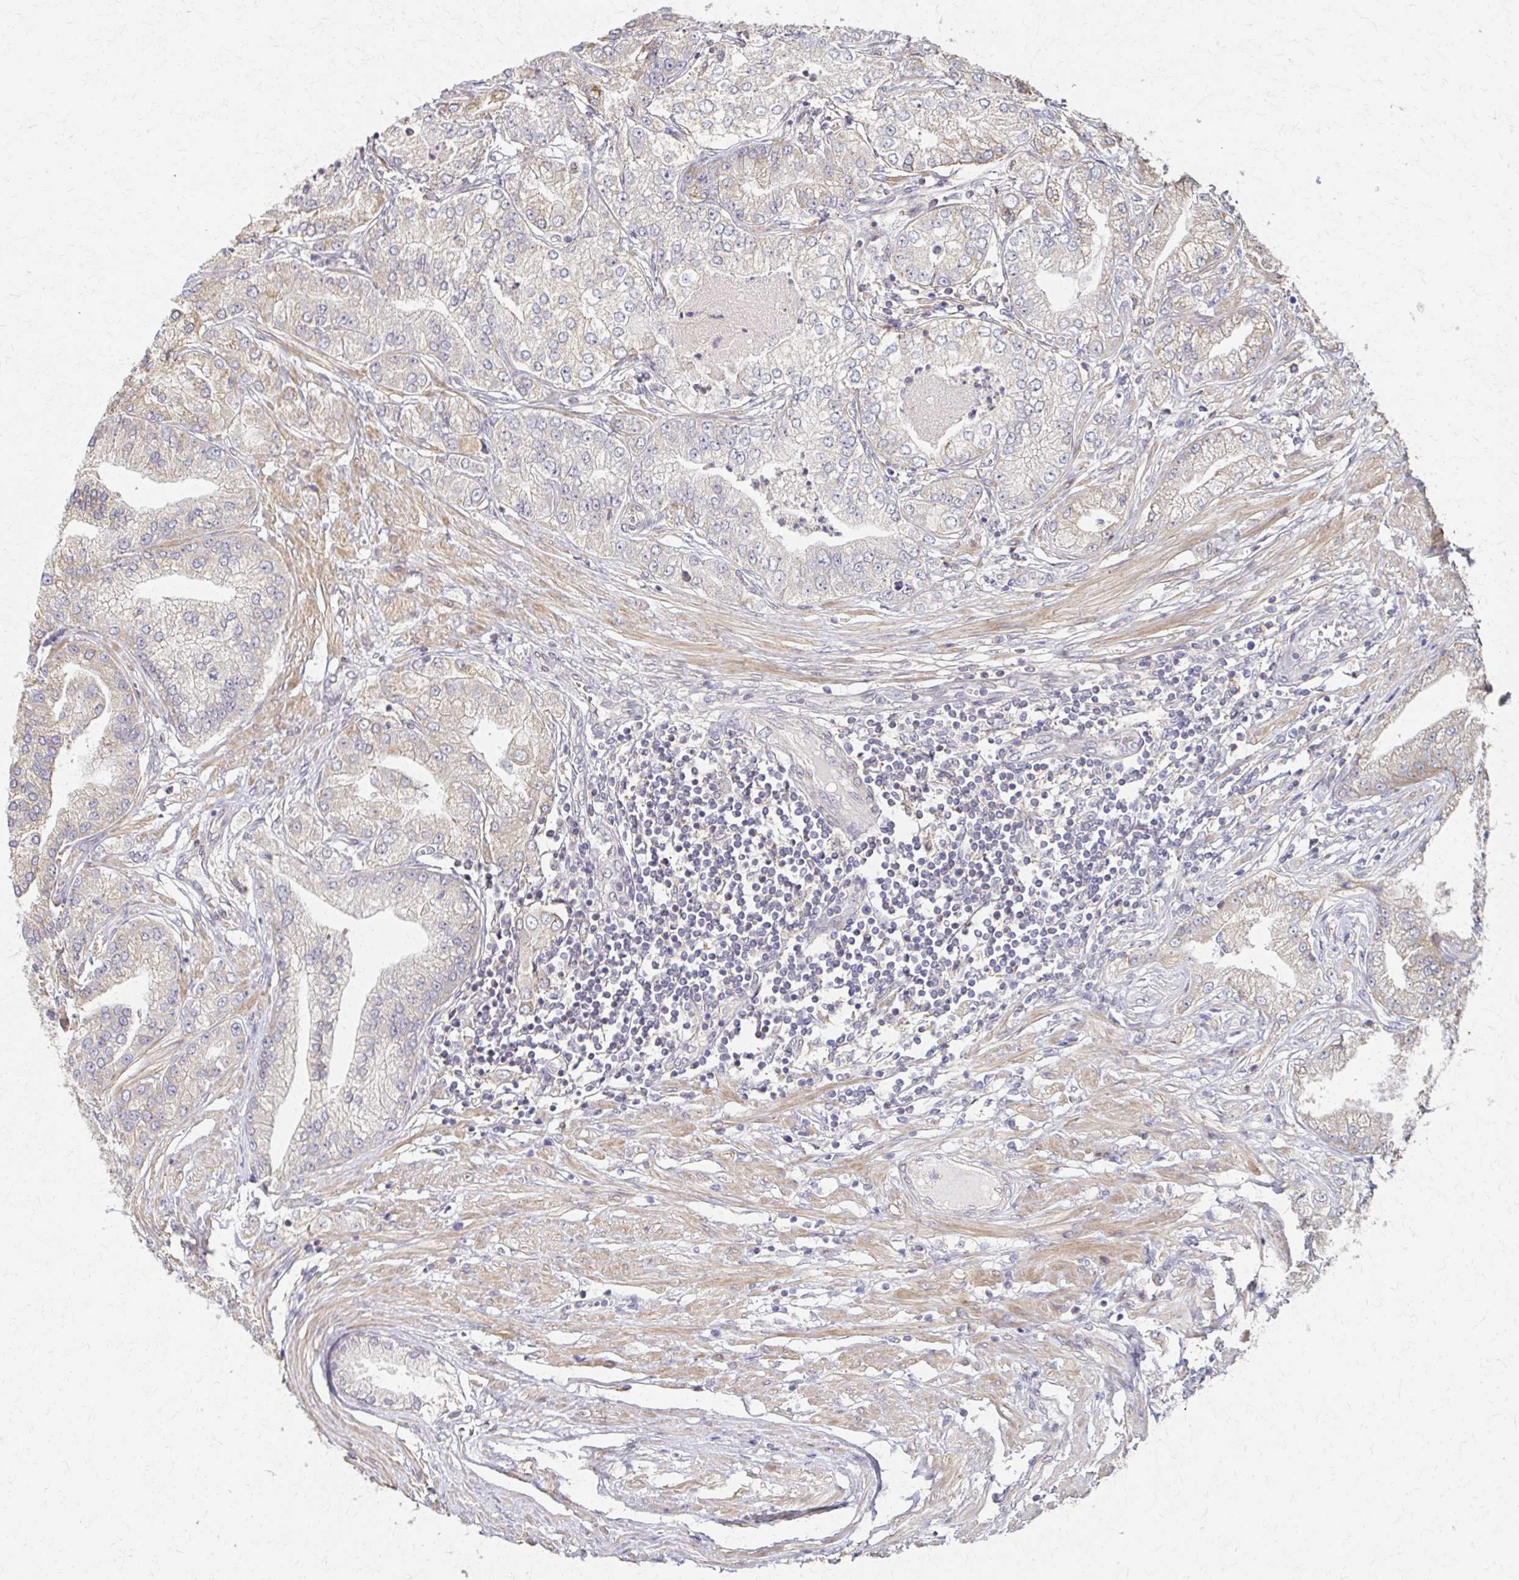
{"staining": {"intensity": "weak", "quantity": "<25%", "location": "cytoplasmic/membranous"}, "tissue": "prostate cancer", "cell_type": "Tumor cells", "image_type": "cancer", "snomed": [{"axis": "morphology", "description": "Adenocarcinoma, High grade"}, {"axis": "topography", "description": "Prostate"}], "caption": "An immunohistochemistry image of prostate cancer is shown. There is no staining in tumor cells of prostate cancer. (Brightfield microscopy of DAB immunohistochemistry (IHC) at high magnification).", "gene": "EOLA2", "patient": {"sex": "male", "age": 61}}